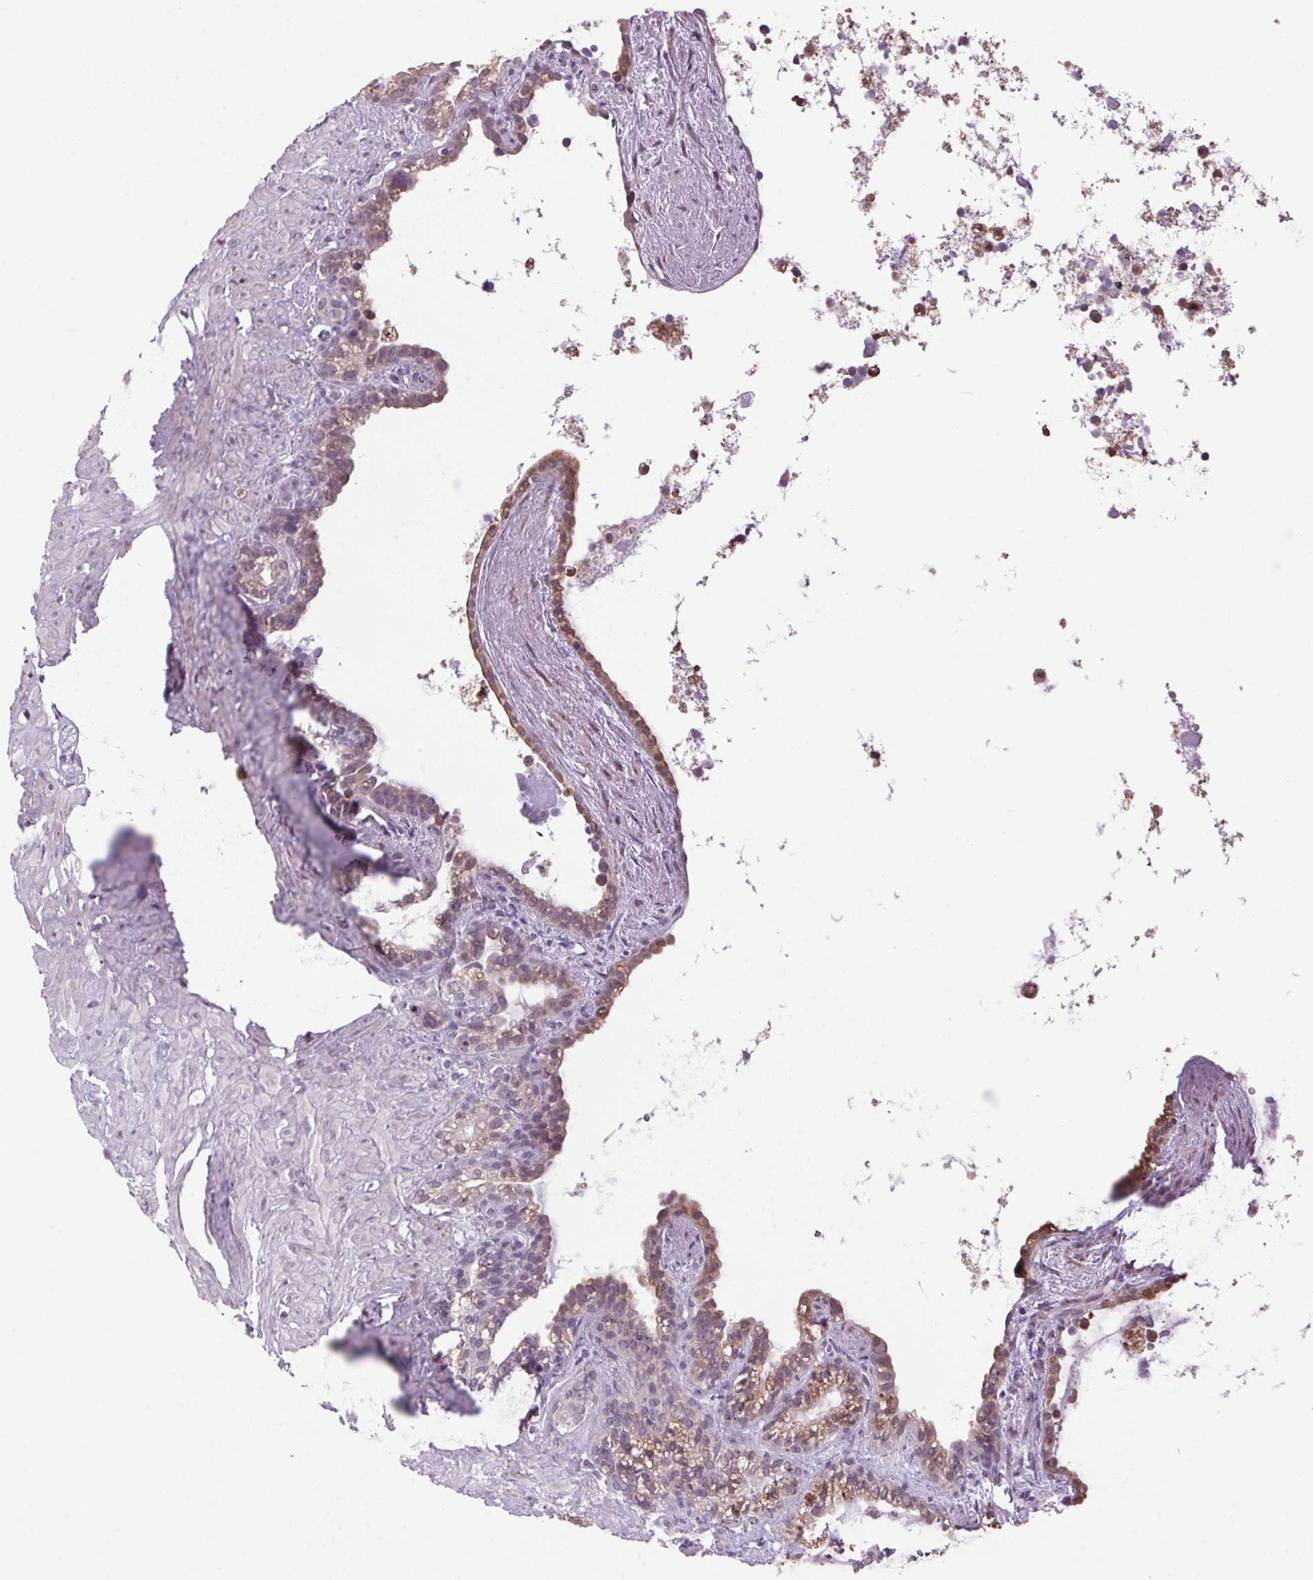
{"staining": {"intensity": "moderate", "quantity": "<25%", "location": "cytoplasmic/membranous,nuclear"}, "tissue": "seminal vesicle", "cell_type": "Glandular cells", "image_type": "normal", "snomed": [{"axis": "morphology", "description": "Normal tissue, NOS"}, {"axis": "topography", "description": "Seminal veicle"}], "caption": "Protein staining by immunohistochemistry reveals moderate cytoplasmic/membranous,nuclear positivity in approximately <25% of glandular cells in benign seminal vesicle. (DAB IHC with brightfield microscopy, high magnification).", "gene": "VWA3B", "patient": {"sex": "male", "age": 76}}